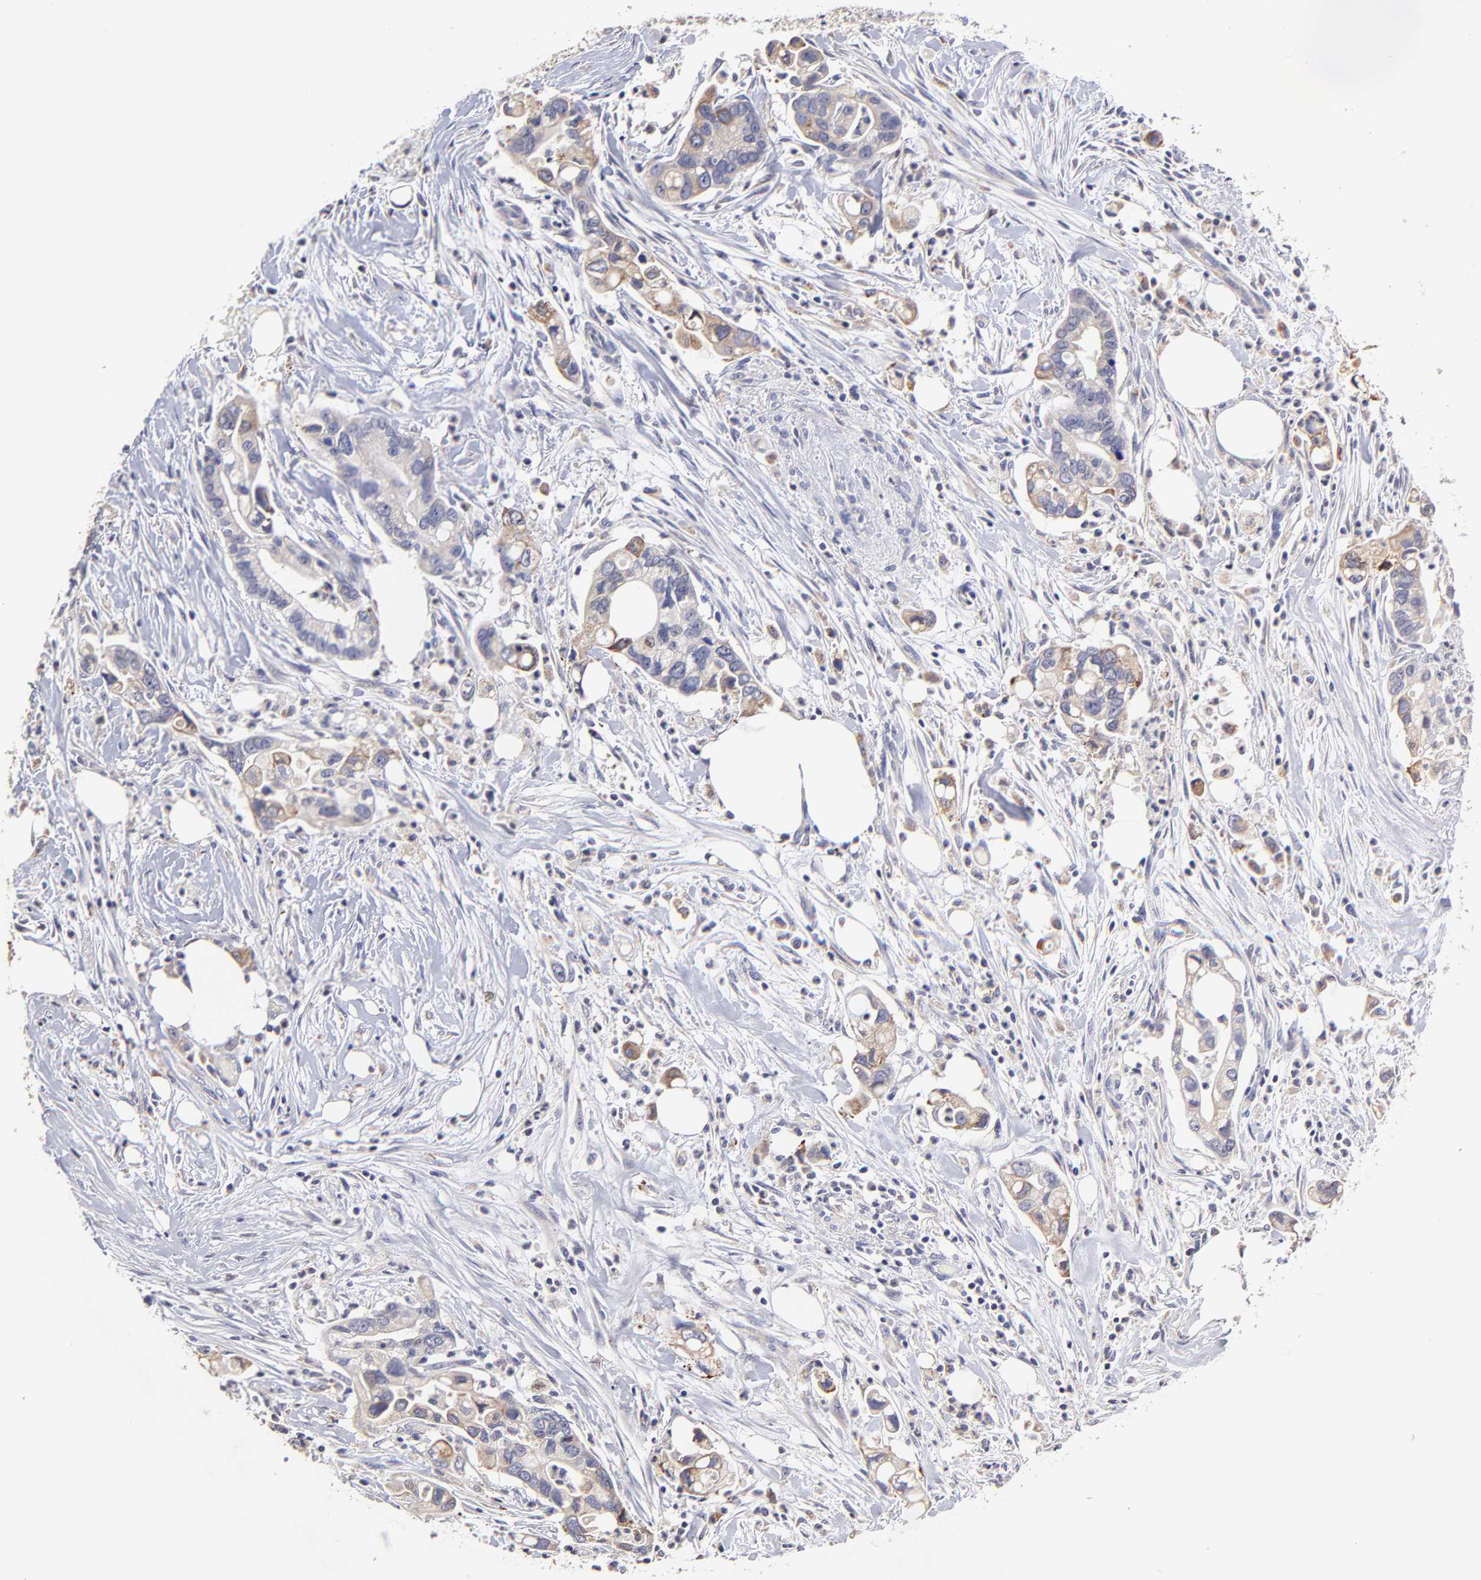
{"staining": {"intensity": "weak", "quantity": ">75%", "location": "cytoplasmic/membranous"}, "tissue": "pancreatic cancer", "cell_type": "Tumor cells", "image_type": "cancer", "snomed": [{"axis": "morphology", "description": "Adenocarcinoma, NOS"}, {"axis": "topography", "description": "Pancreas"}], "caption": "Pancreatic cancer tissue exhibits weak cytoplasmic/membranous expression in about >75% of tumor cells, visualized by immunohistochemistry.", "gene": "GCSAM", "patient": {"sex": "male", "age": 70}}